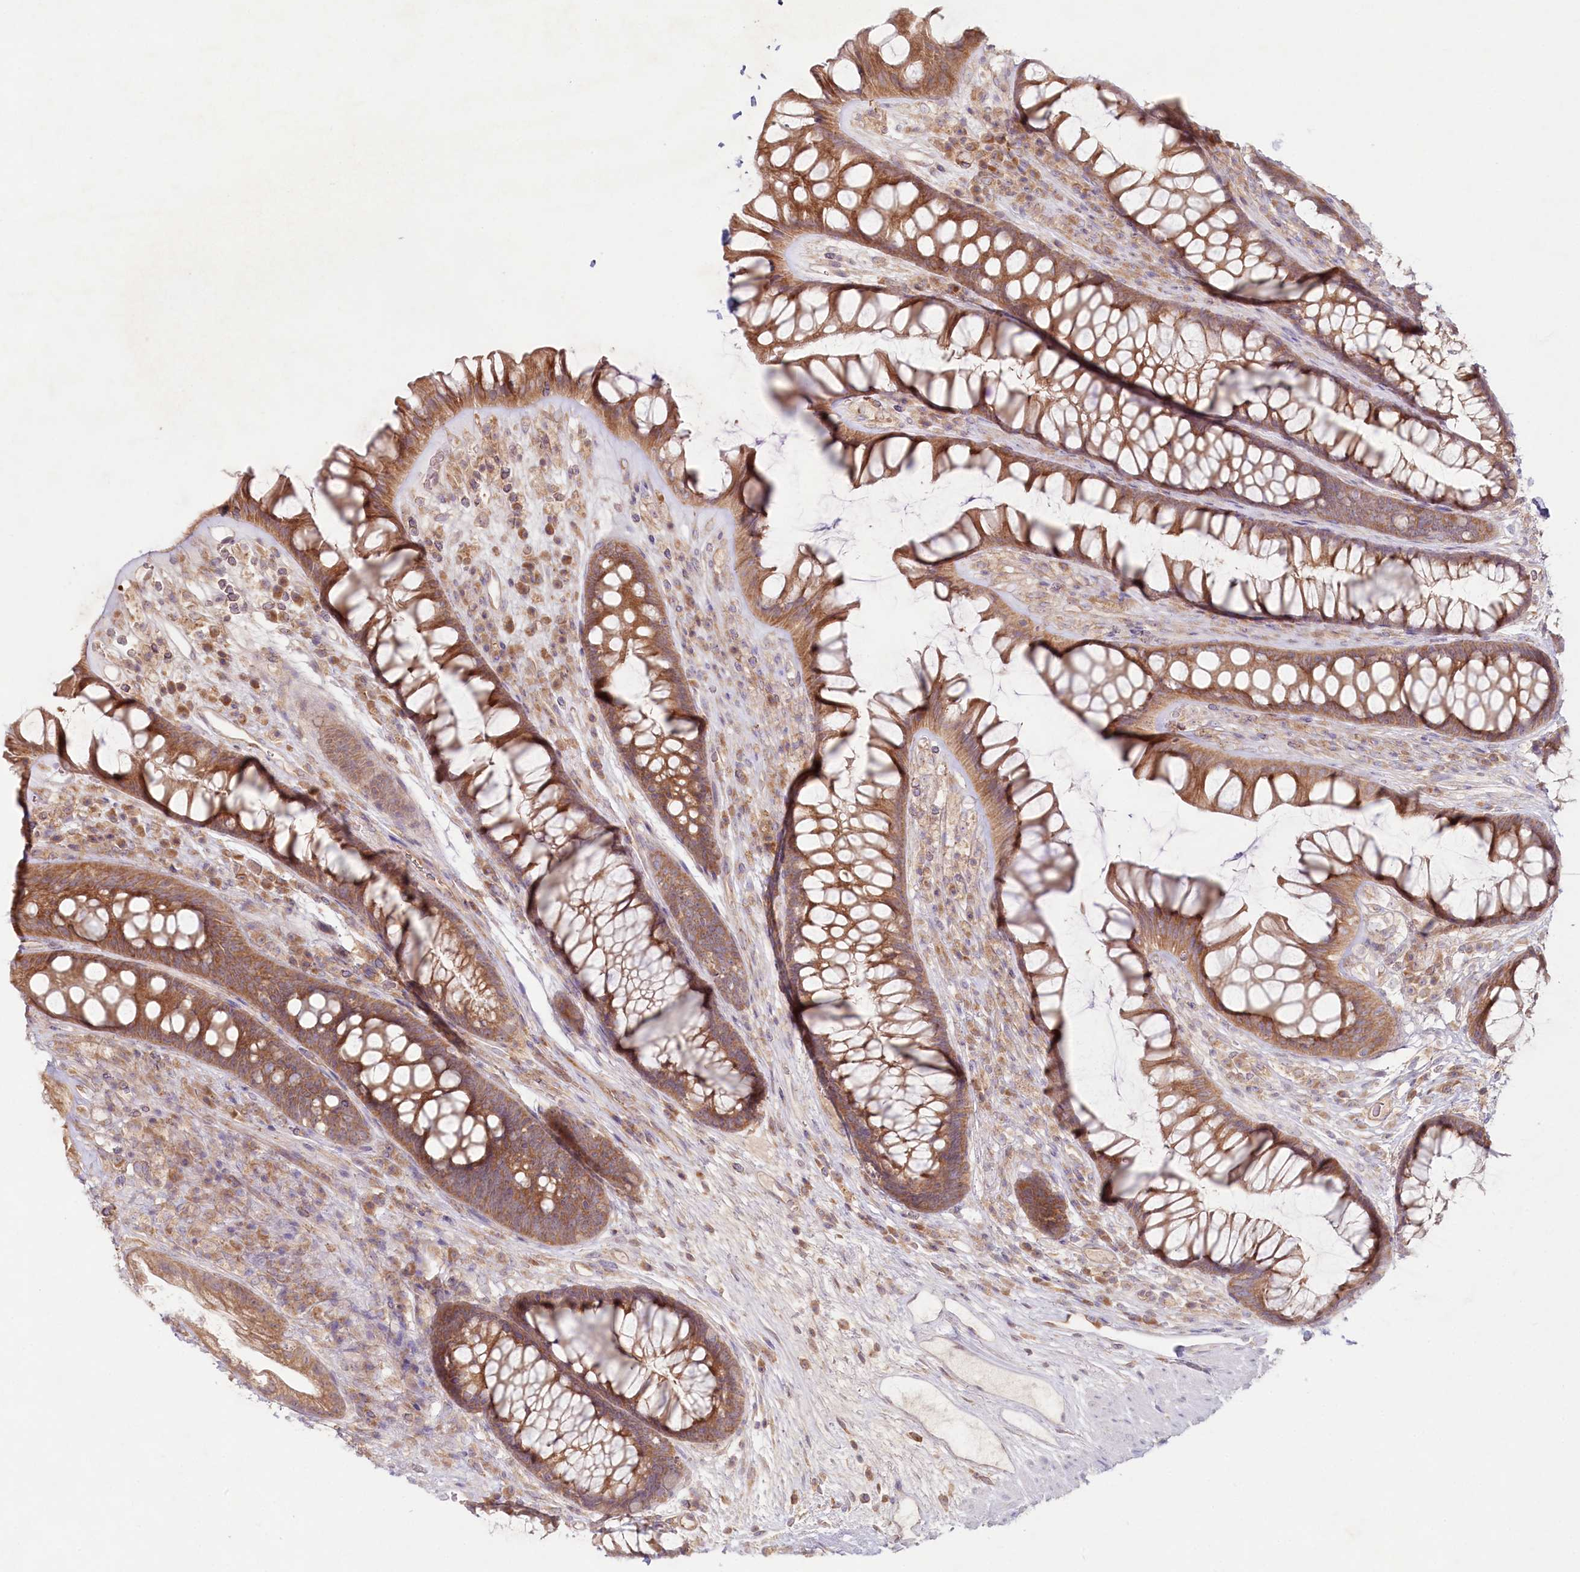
{"staining": {"intensity": "moderate", "quantity": ">75%", "location": "cytoplasmic/membranous"}, "tissue": "rectum", "cell_type": "Glandular cells", "image_type": "normal", "snomed": [{"axis": "morphology", "description": "Normal tissue, NOS"}, {"axis": "topography", "description": "Rectum"}], "caption": "The histopathology image demonstrates staining of unremarkable rectum, revealing moderate cytoplasmic/membranous protein staining (brown color) within glandular cells.", "gene": "TNIP1", "patient": {"sex": "male", "age": 74}}